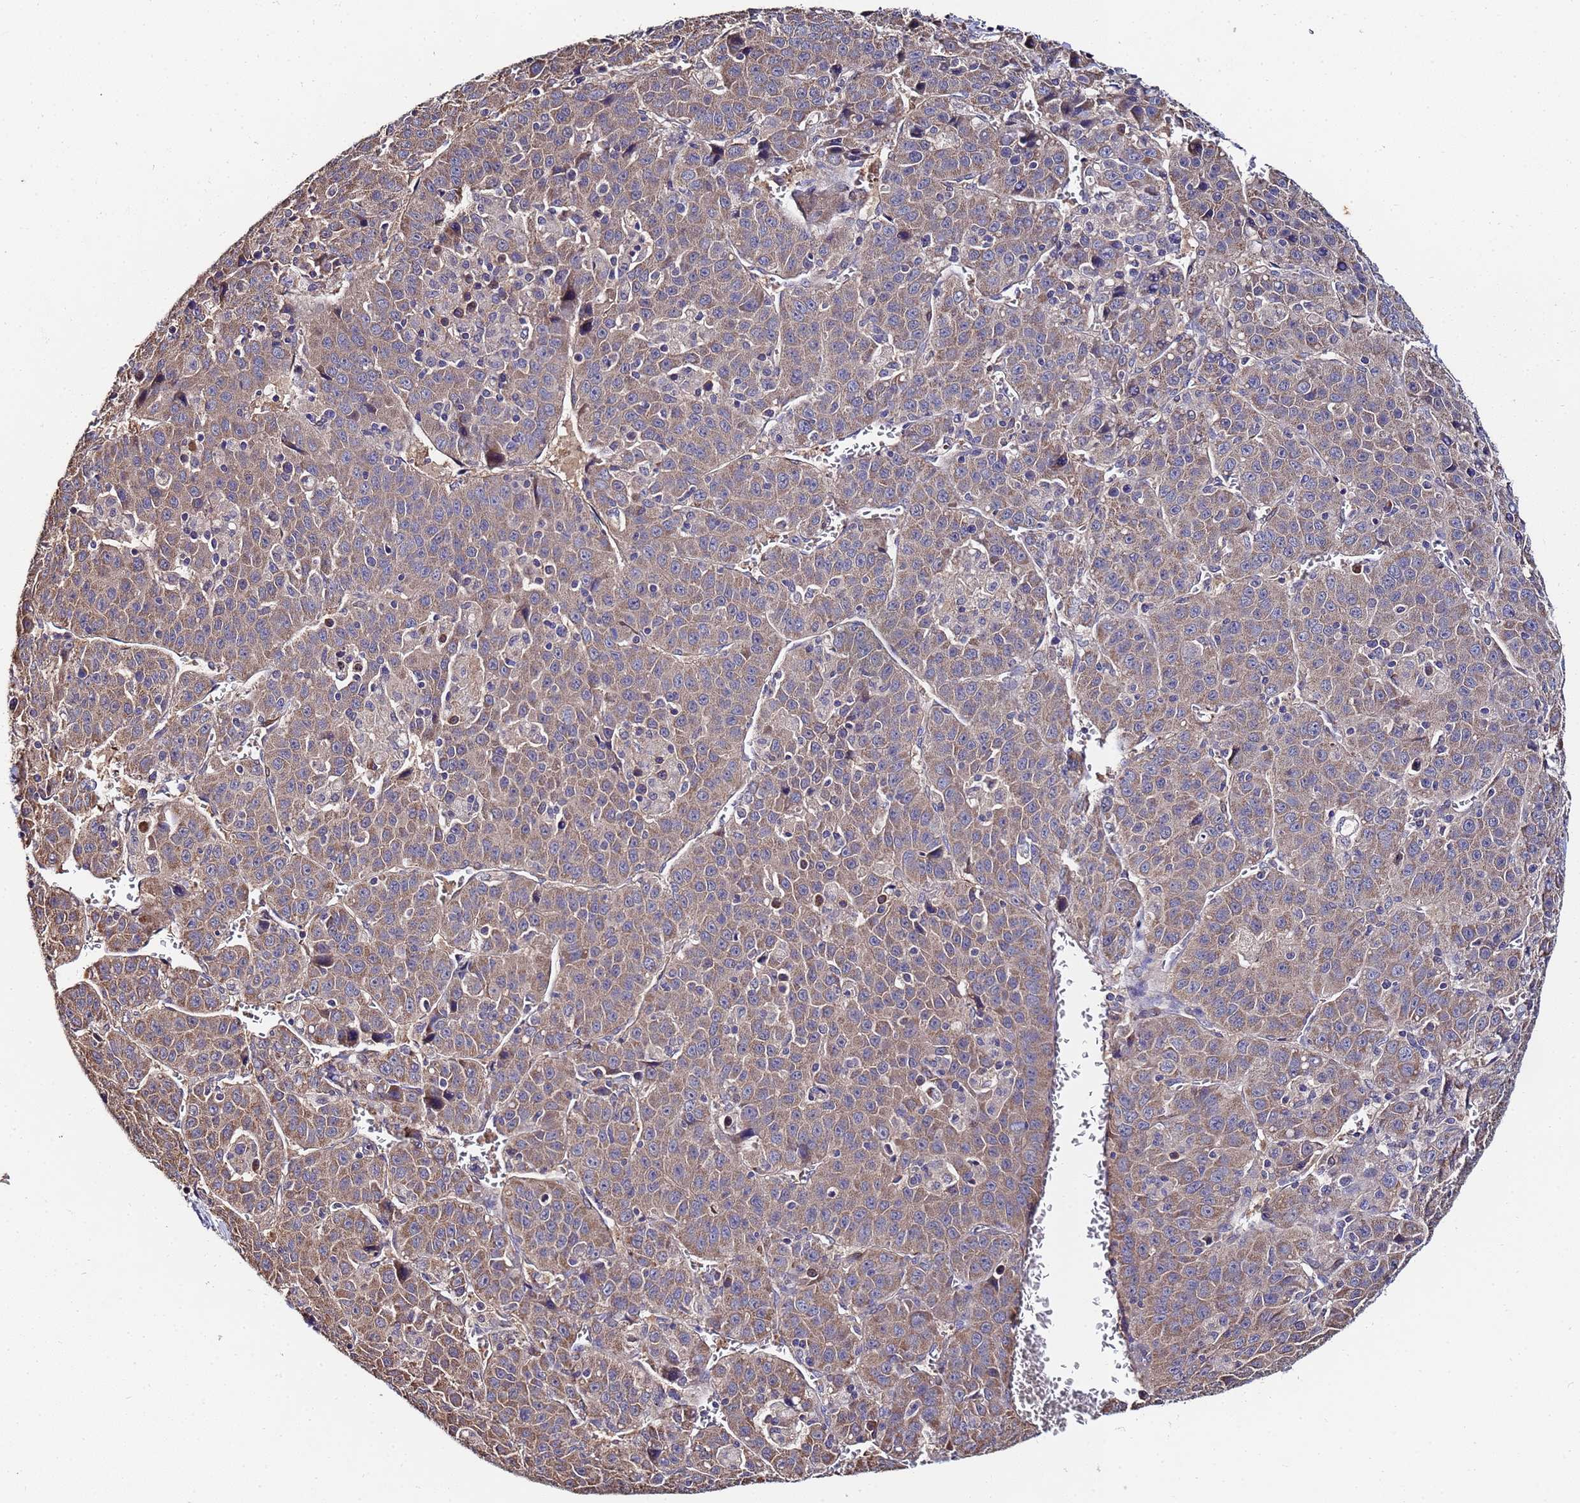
{"staining": {"intensity": "weak", "quantity": ">75%", "location": "cytoplasmic/membranous"}, "tissue": "liver cancer", "cell_type": "Tumor cells", "image_type": "cancer", "snomed": [{"axis": "morphology", "description": "Carcinoma, Hepatocellular, NOS"}, {"axis": "topography", "description": "Liver"}], "caption": "A brown stain shows weak cytoplasmic/membranous staining of a protein in human liver hepatocellular carcinoma tumor cells.", "gene": "C5orf34", "patient": {"sex": "female", "age": 53}}